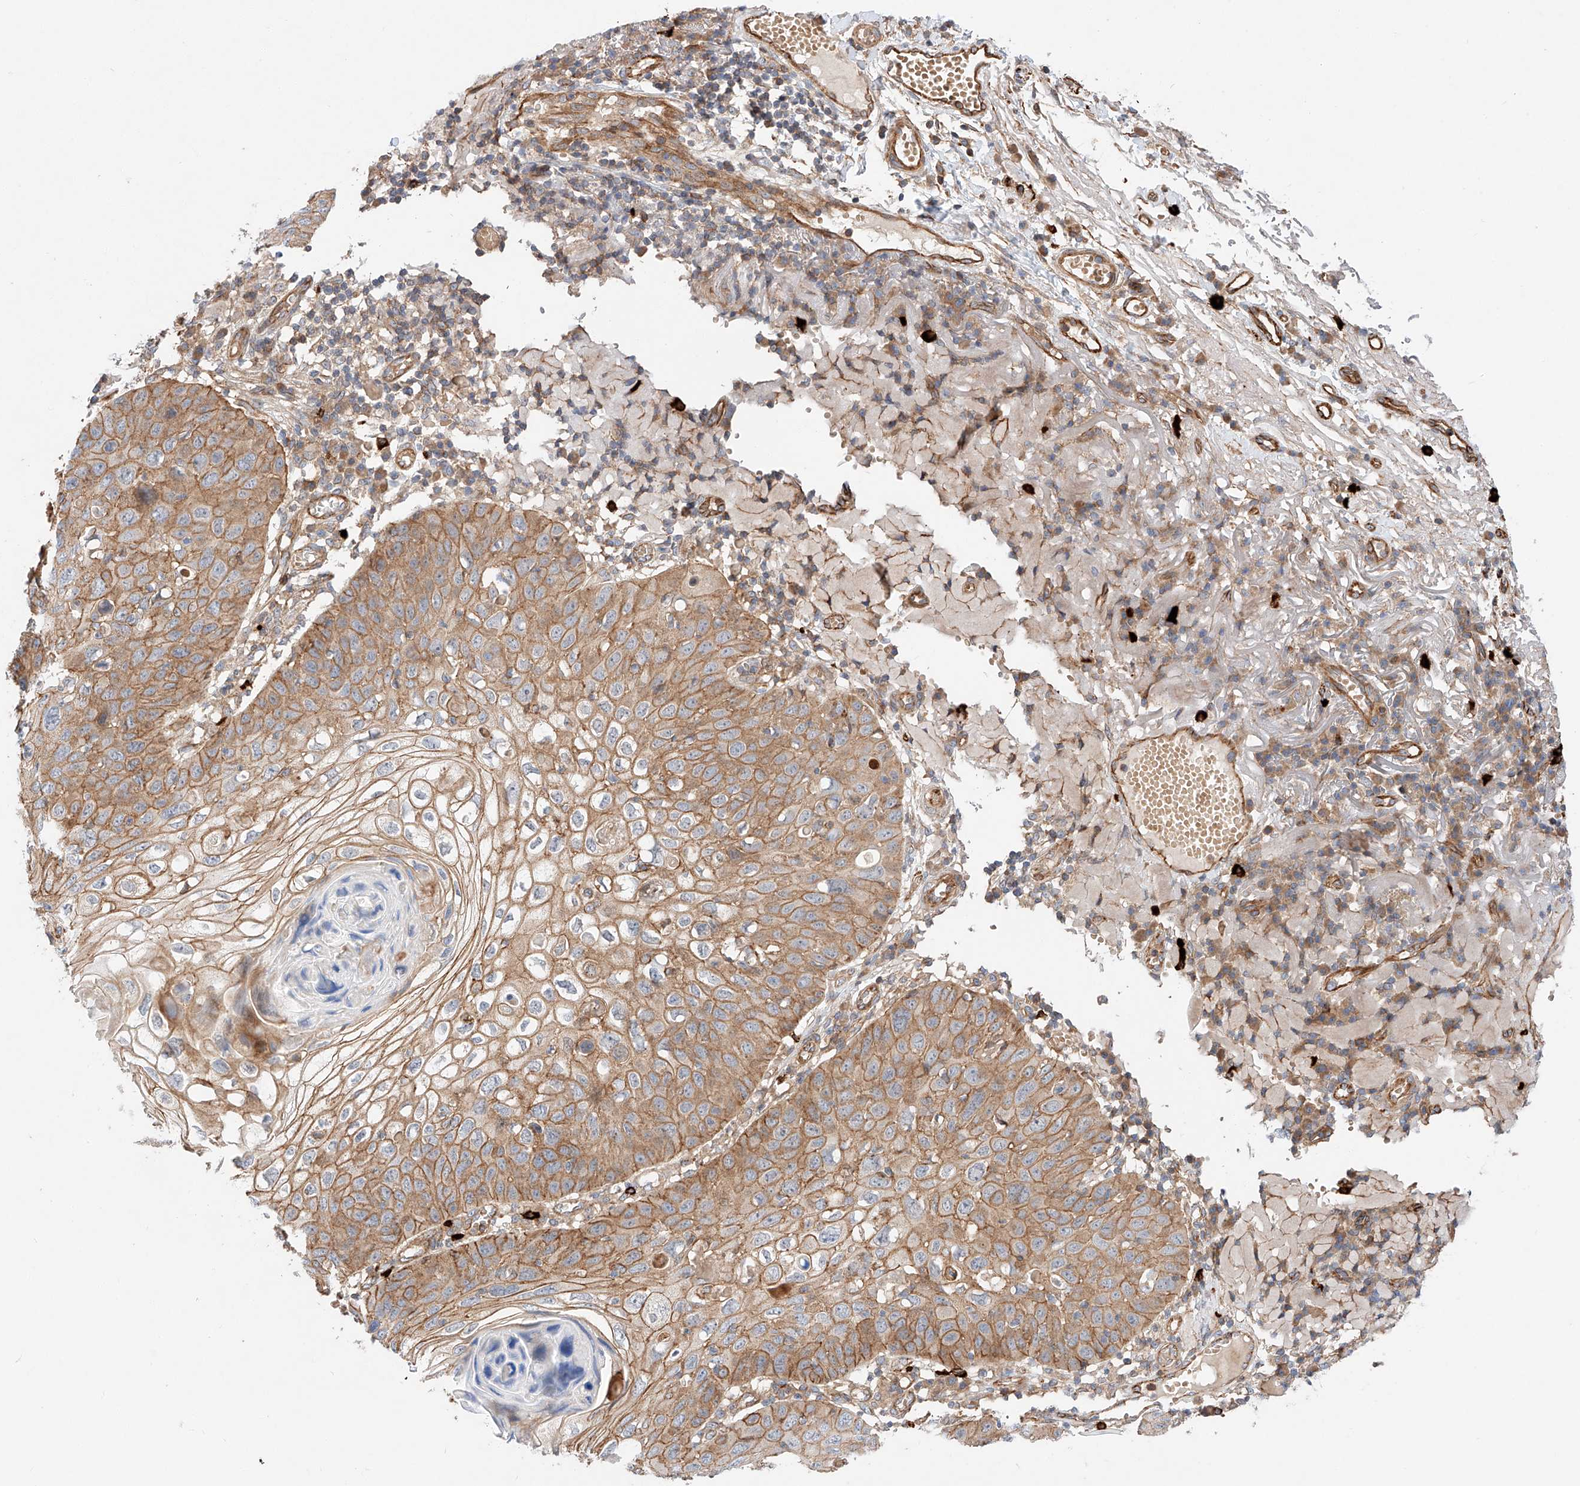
{"staining": {"intensity": "moderate", "quantity": ">75%", "location": "cytoplasmic/membranous"}, "tissue": "skin cancer", "cell_type": "Tumor cells", "image_type": "cancer", "snomed": [{"axis": "morphology", "description": "Squamous cell carcinoma, NOS"}, {"axis": "topography", "description": "Skin"}], "caption": "The micrograph exhibits a brown stain indicating the presence of a protein in the cytoplasmic/membranous of tumor cells in skin squamous cell carcinoma.", "gene": "MINDY4", "patient": {"sex": "female", "age": 90}}